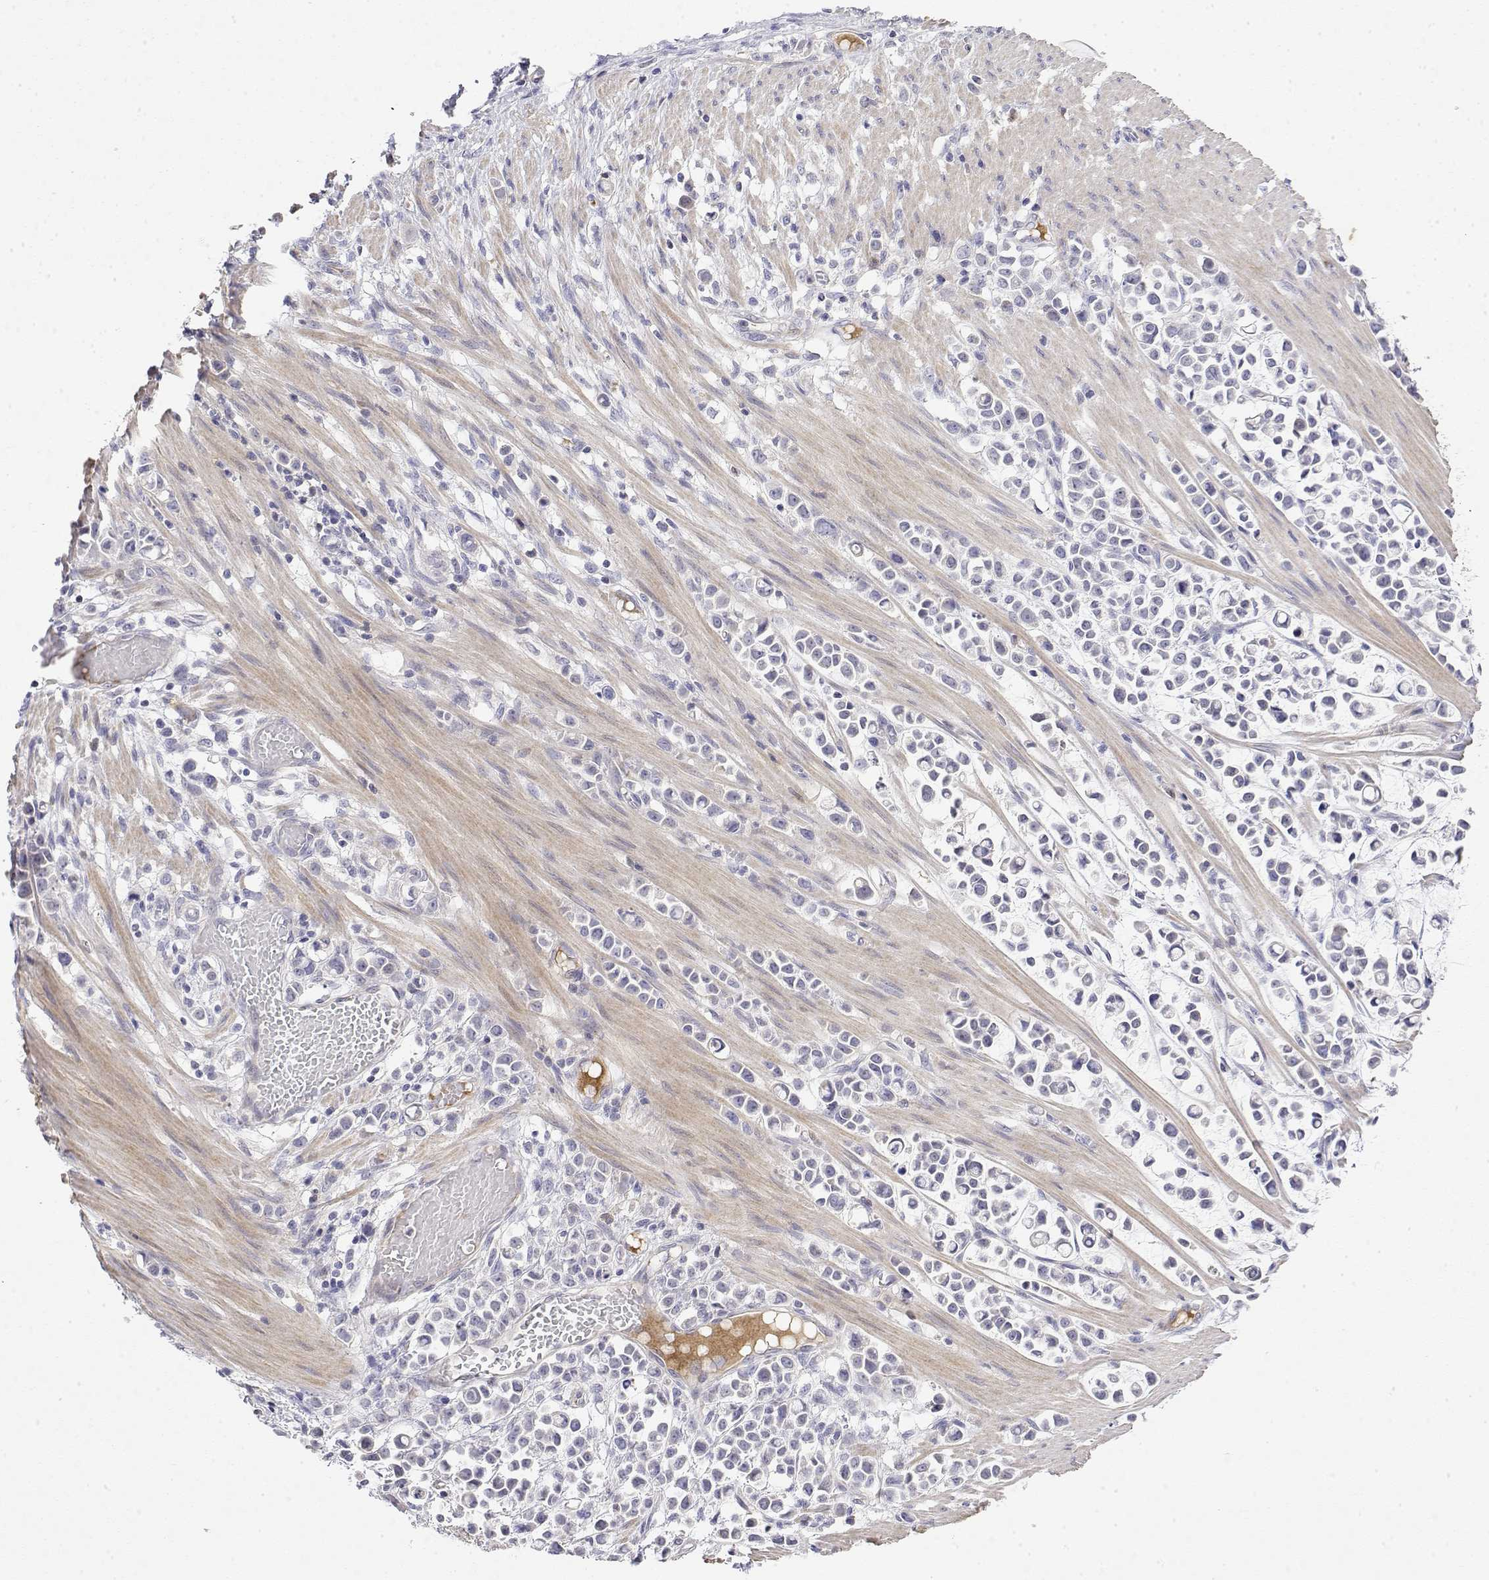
{"staining": {"intensity": "negative", "quantity": "none", "location": "none"}, "tissue": "stomach cancer", "cell_type": "Tumor cells", "image_type": "cancer", "snomed": [{"axis": "morphology", "description": "Adenocarcinoma, NOS"}, {"axis": "topography", "description": "Stomach"}], "caption": "Immunohistochemistry image of adenocarcinoma (stomach) stained for a protein (brown), which shows no positivity in tumor cells. Brightfield microscopy of immunohistochemistry stained with DAB (3,3'-diaminobenzidine) (brown) and hematoxylin (blue), captured at high magnification.", "gene": "GGACT", "patient": {"sex": "male", "age": 82}}